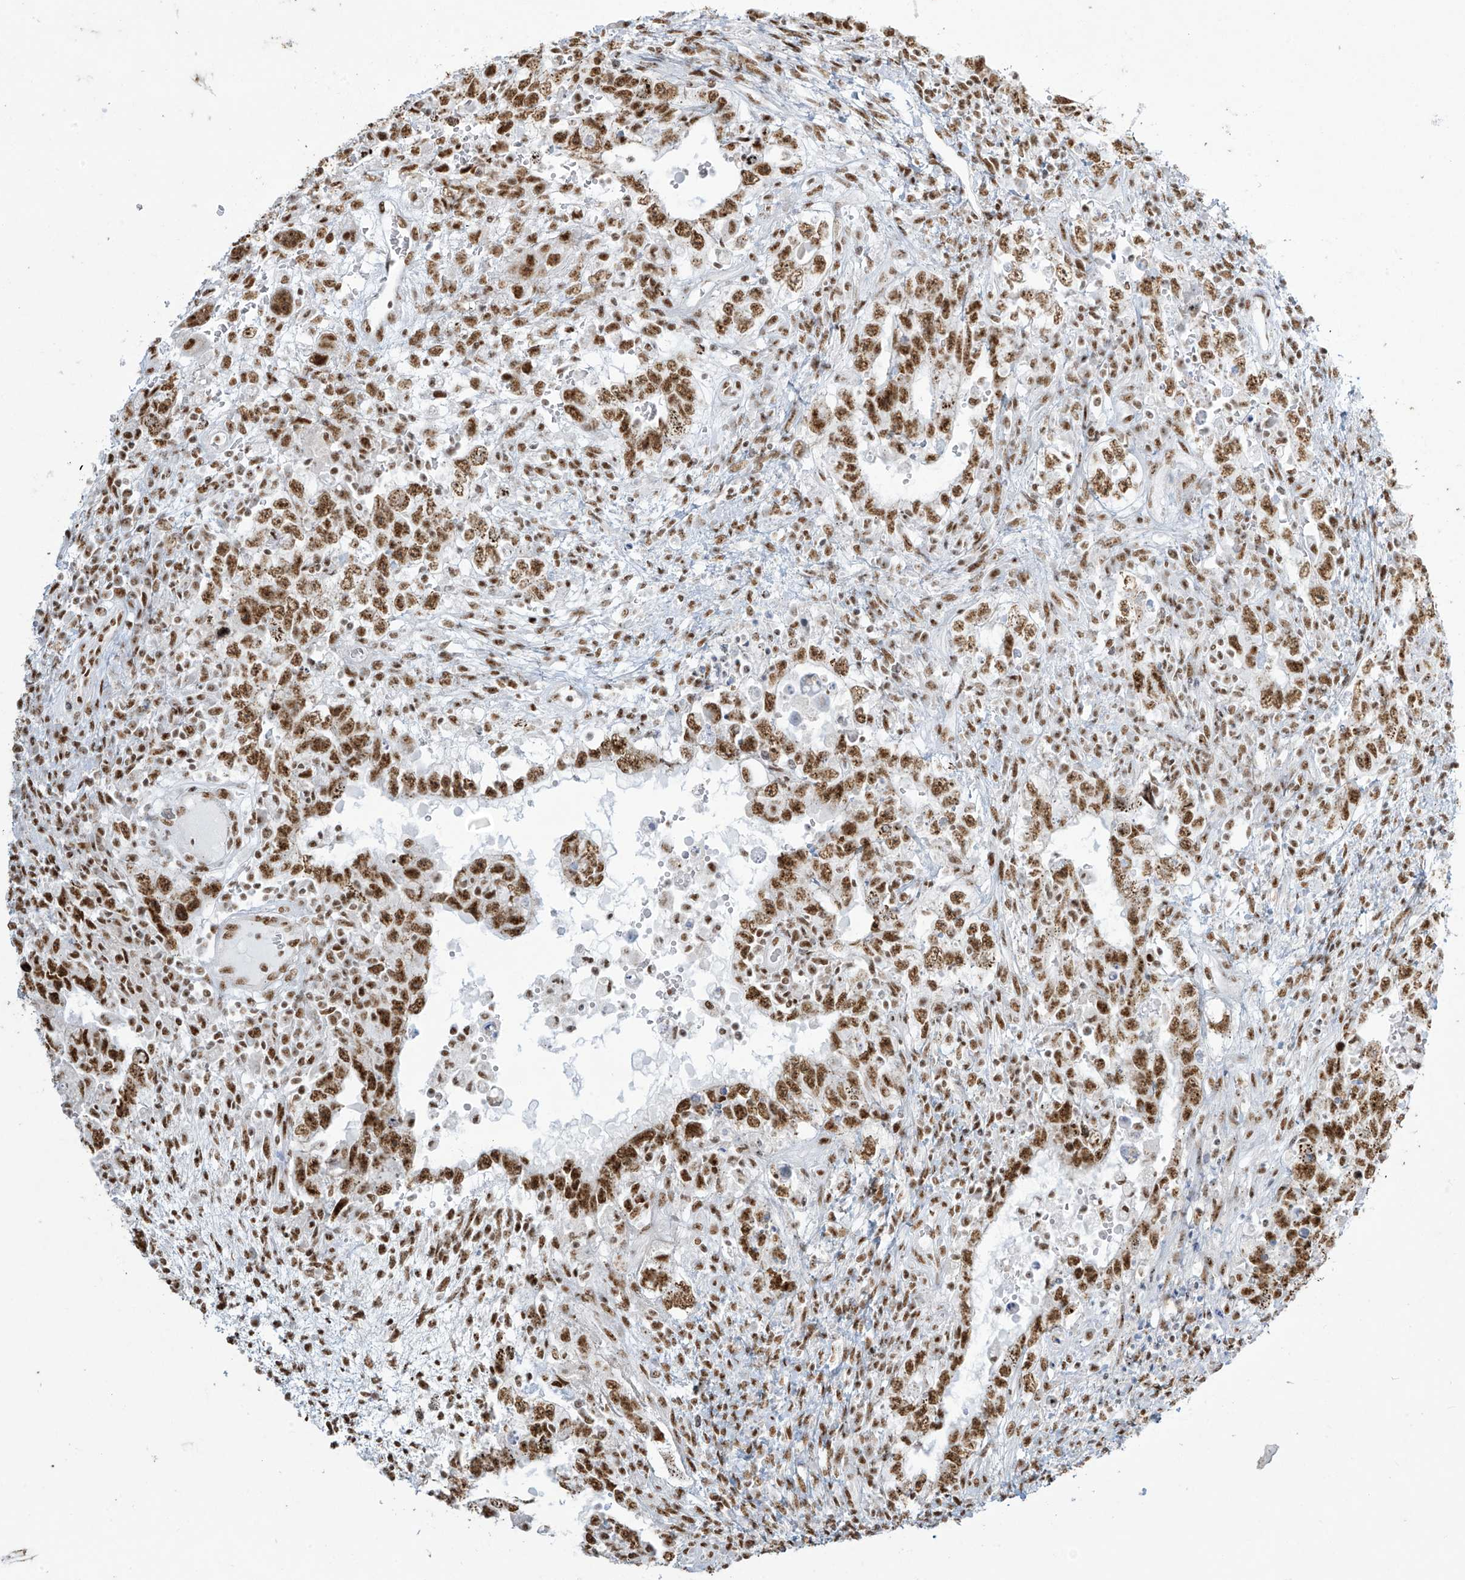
{"staining": {"intensity": "strong", "quantity": ">75%", "location": "nuclear"}, "tissue": "testis cancer", "cell_type": "Tumor cells", "image_type": "cancer", "snomed": [{"axis": "morphology", "description": "Carcinoma, Embryonal, NOS"}, {"axis": "topography", "description": "Testis"}], "caption": "Strong nuclear protein expression is seen in approximately >75% of tumor cells in testis cancer. (Stains: DAB (3,3'-diaminobenzidine) in brown, nuclei in blue, Microscopy: brightfield microscopy at high magnification).", "gene": "MS4A6A", "patient": {"sex": "male", "age": 26}}